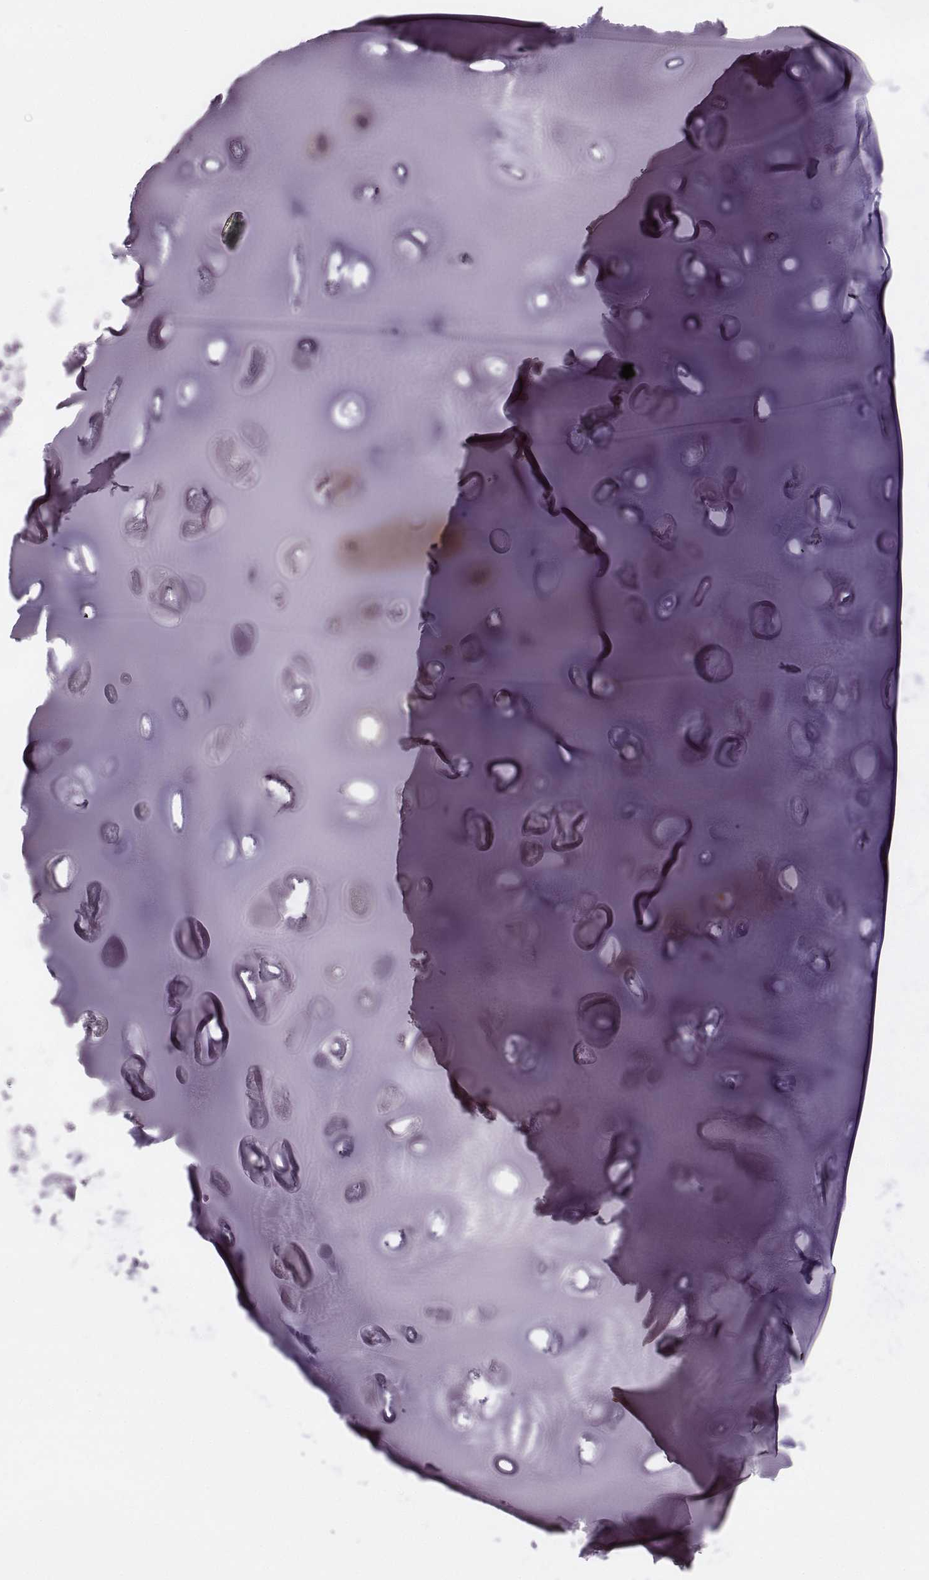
{"staining": {"intensity": "negative", "quantity": "none", "location": "none"}, "tissue": "adipose tissue", "cell_type": "Adipocytes", "image_type": "normal", "snomed": [{"axis": "morphology", "description": "Normal tissue, NOS"}, {"axis": "morphology", "description": "Squamous cell carcinoma, NOS"}, {"axis": "topography", "description": "Cartilage tissue"}, {"axis": "topography", "description": "Lung"}], "caption": "The image reveals no significant expression in adipocytes of adipose tissue. (Brightfield microscopy of DAB immunohistochemistry (IHC) at high magnification).", "gene": "ZYX", "patient": {"sex": "male", "age": 66}}